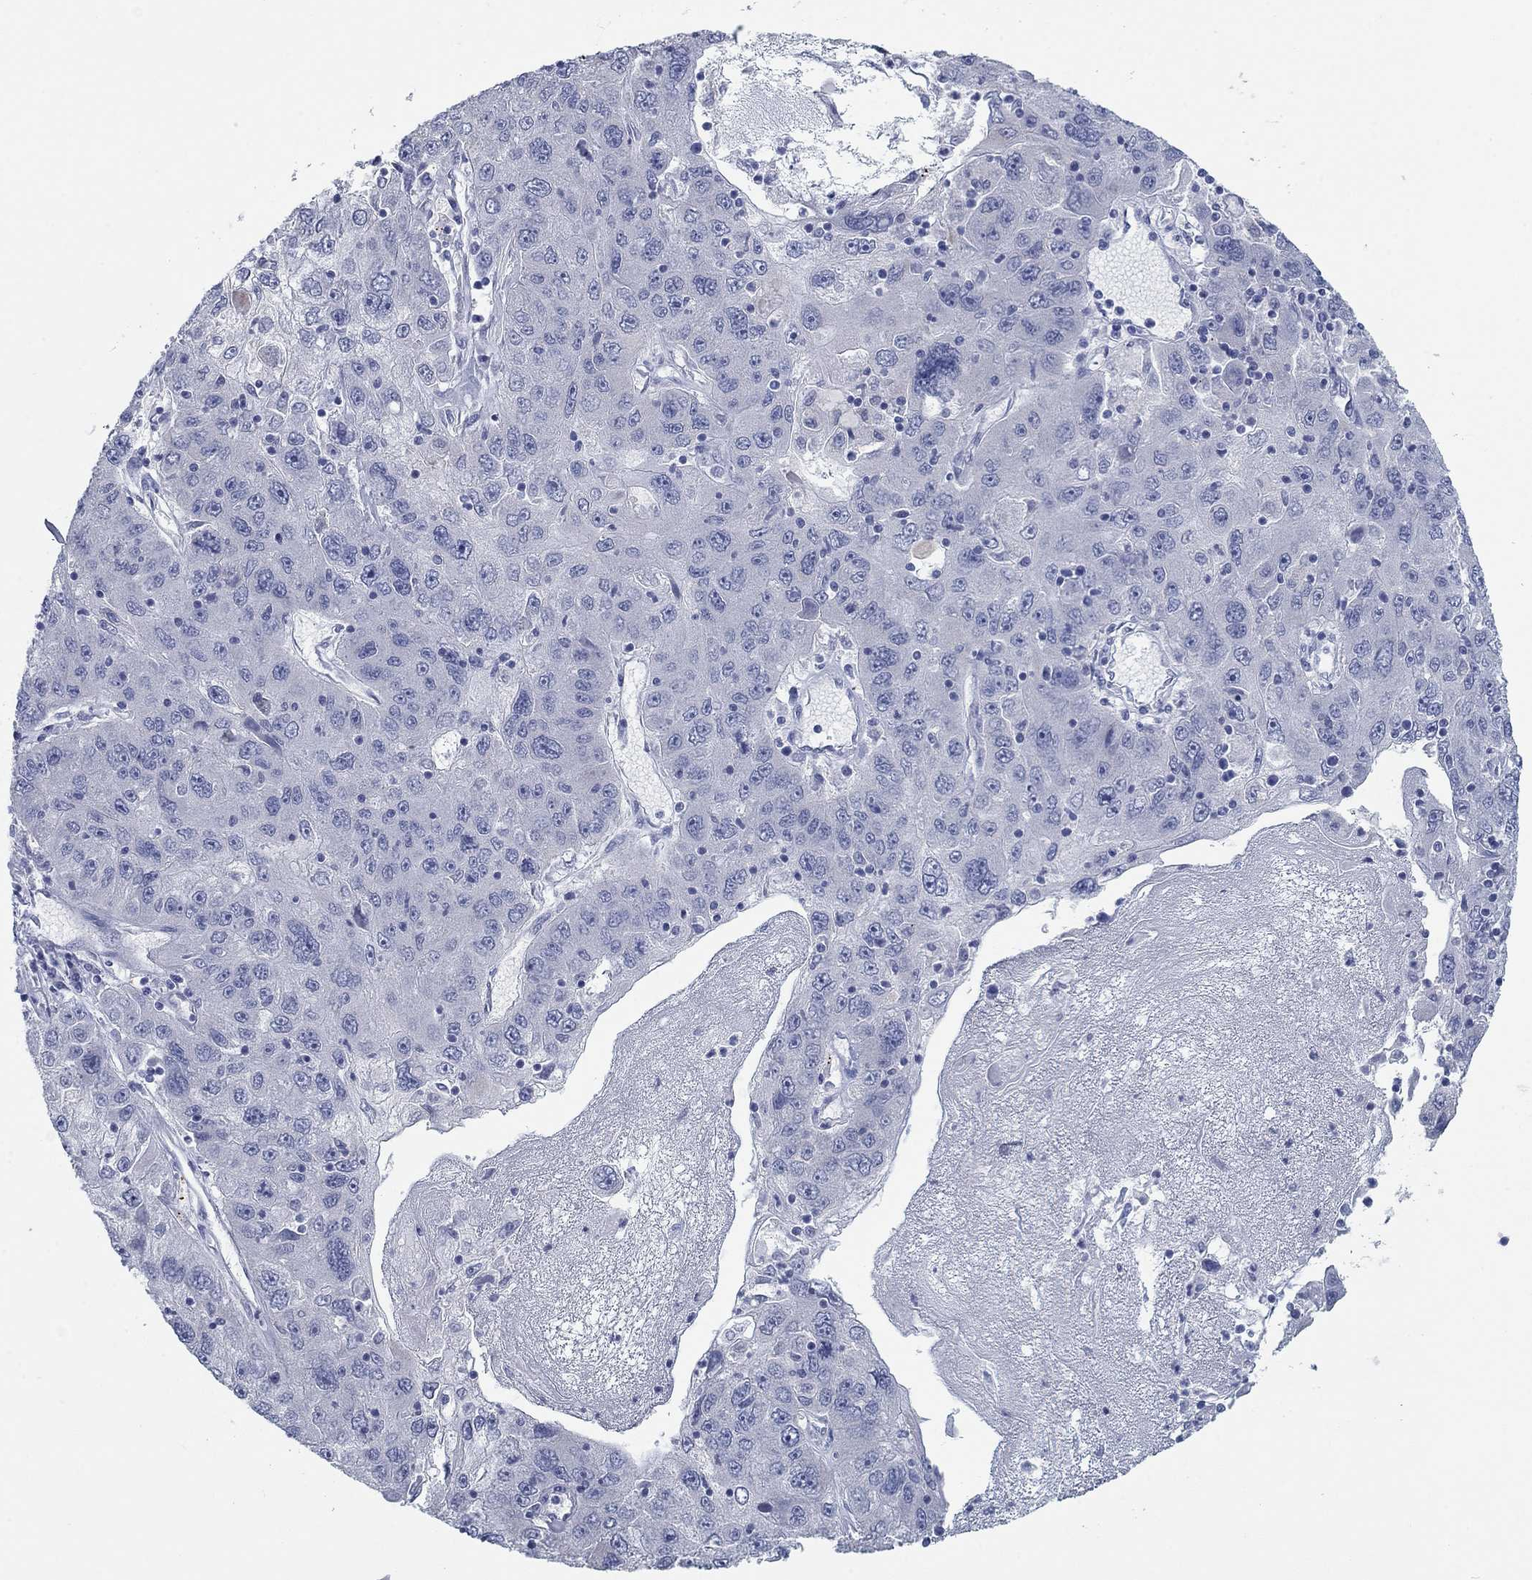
{"staining": {"intensity": "negative", "quantity": "none", "location": "none"}, "tissue": "stomach cancer", "cell_type": "Tumor cells", "image_type": "cancer", "snomed": [{"axis": "morphology", "description": "Adenocarcinoma, NOS"}, {"axis": "topography", "description": "Stomach"}], "caption": "Immunohistochemical staining of stomach cancer (adenocarcinoma) demonstrates no significant staining in tumor cells.", "gene": "APOC3", "patient": {"sex": "male", "age": 56}}